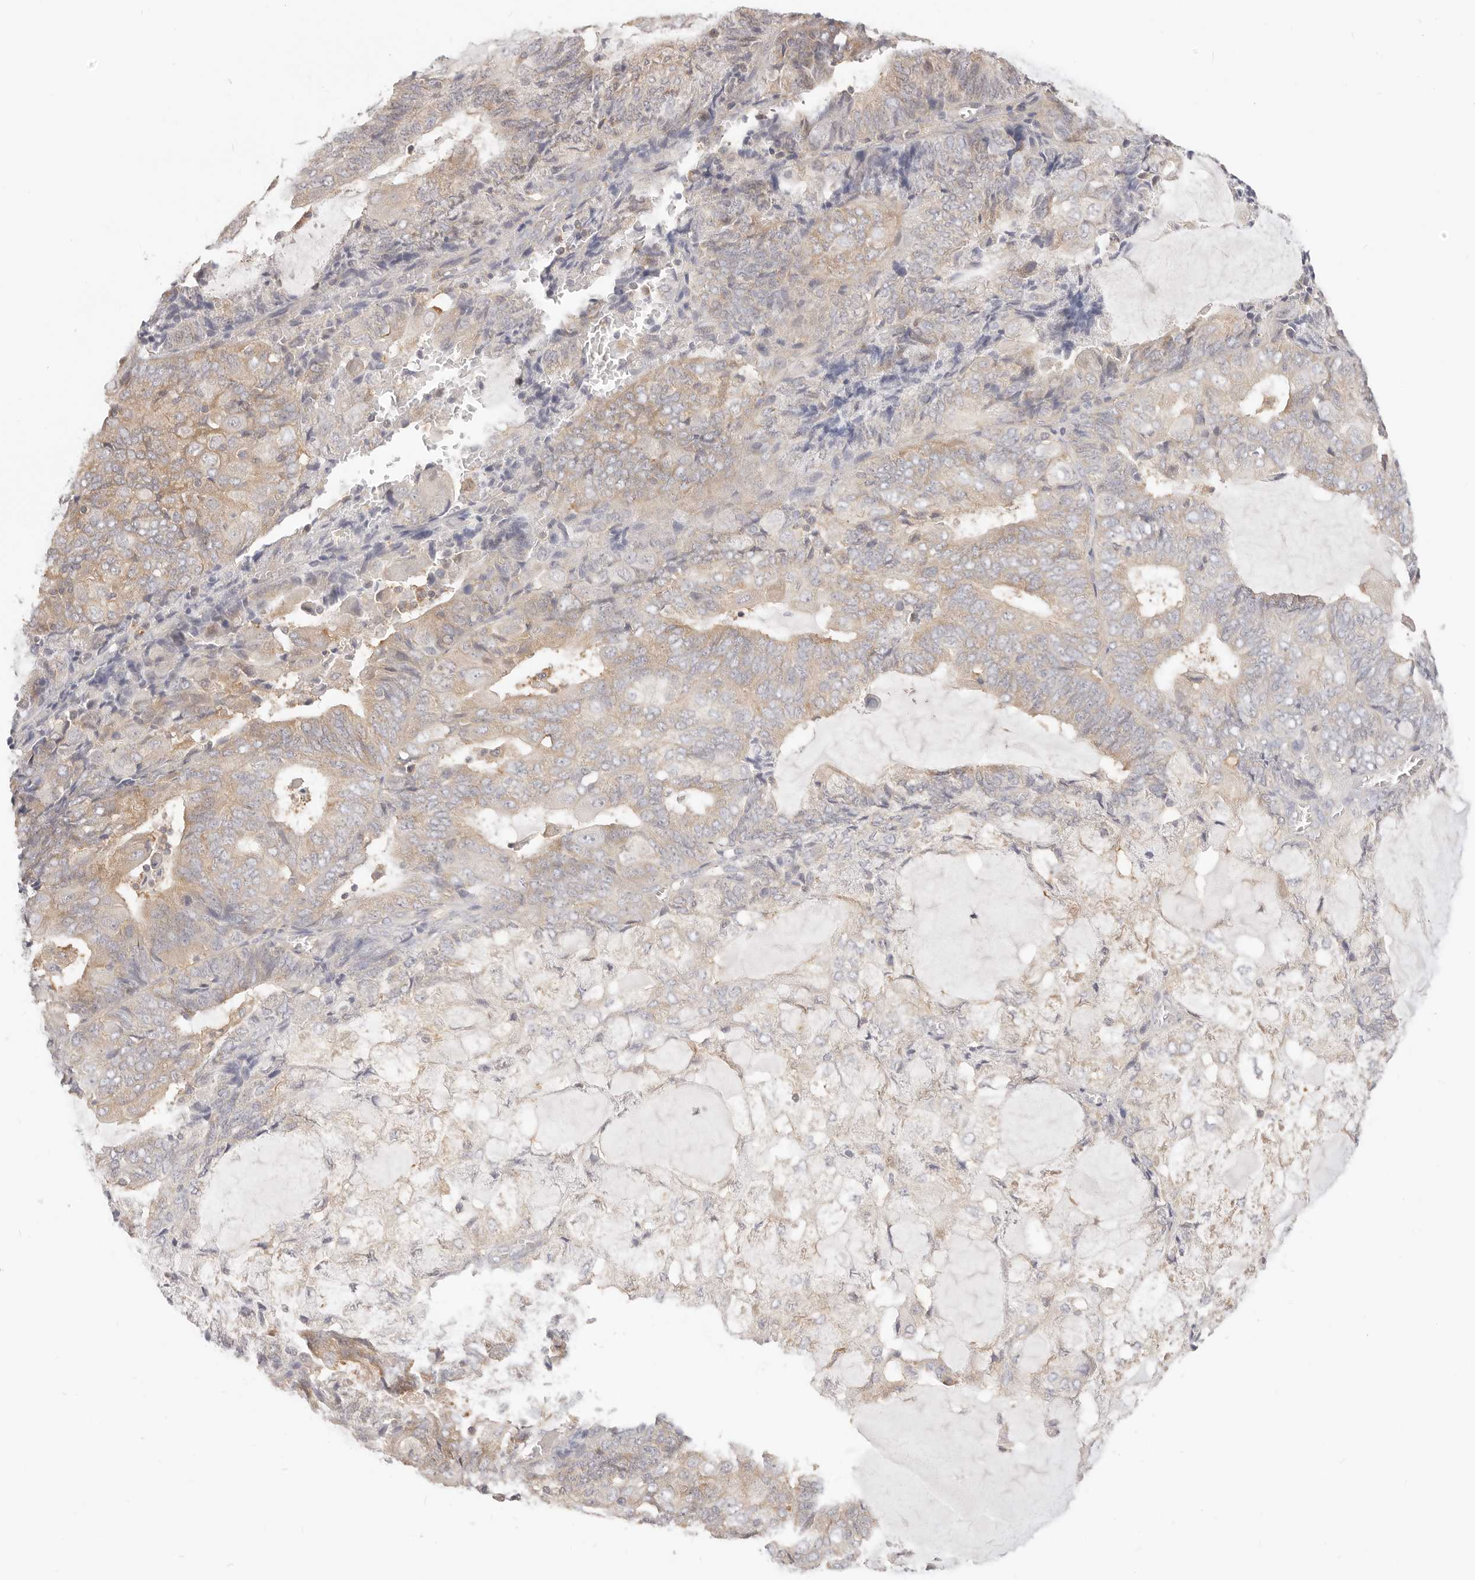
{"staining": {"intensity": "weak", "quantity": "25%-75%", "location": "cytoplasmic/membranous"}, "tissue": "endometrial cancer", "cell_type": "Tumor cells", "image_type": "cancer", "snomed": [{"axis": "morphology", "description": "Adenocarcinoma, NOS"}, {"axis": "topography", "description": "Endometrium"}], "caption": "A brown stain shows weak cytoplasmic/membranous positivity of a protein in human endometrial cancer tumor cells.", "gene": "DTNBP1", "patient": {"sex": "female", "age": 81}}